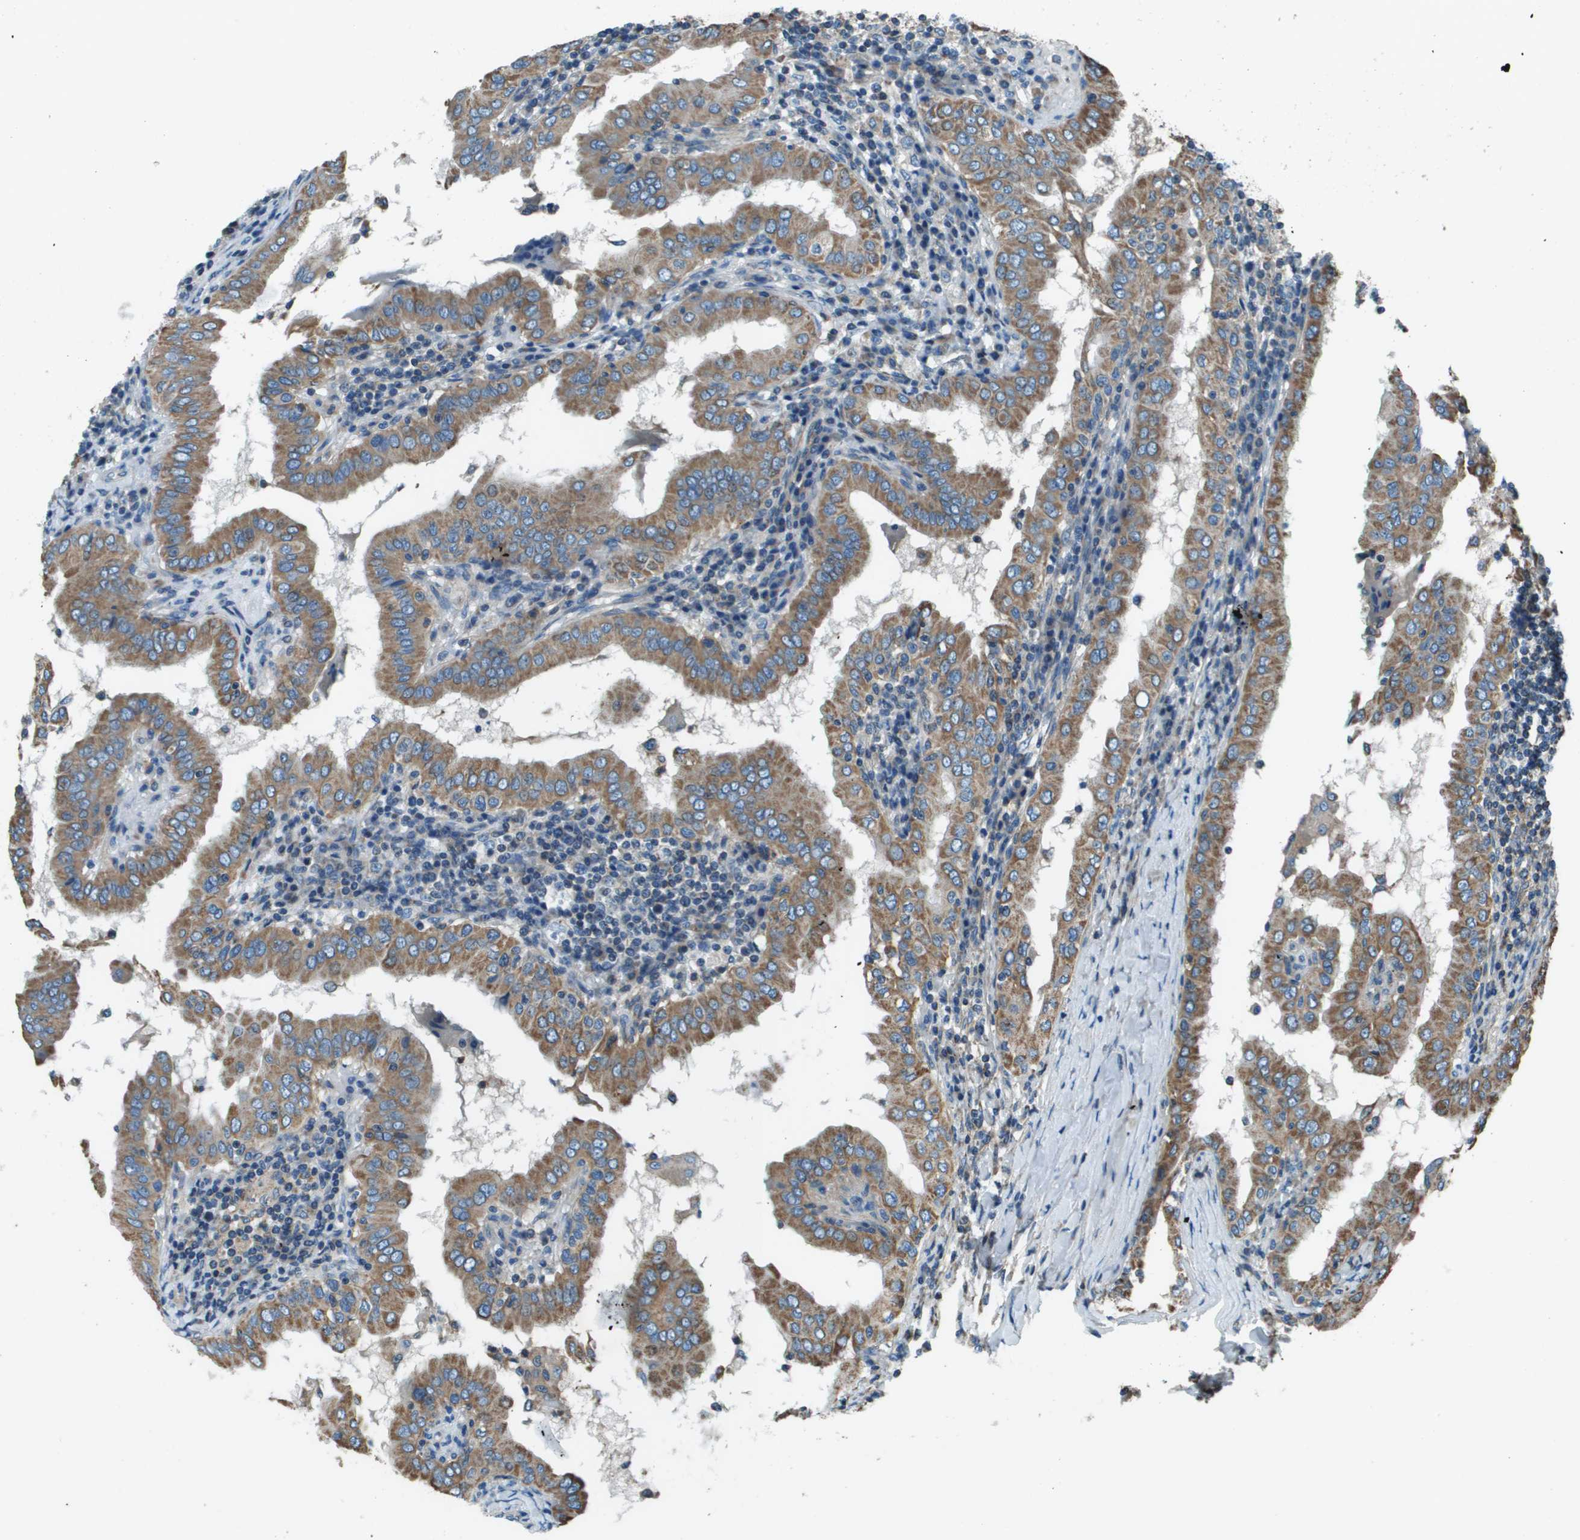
{"staining": {"intensity": "moderate", "quantity": ">75%", "location": "cytoplasmic/membranous"}, "tissue": "thyroid cancer", "cell_type": "Tumor cells", "image_type": "cancer", "snomed": [{"axis": "morphology", "description": "Papillary adenocarcinoma, NOS"}, {"axis": "topography", "description": "Thyroid gland"}], "caption": "Tumor cells demonstrate medium levels of moderate cytoplasmic/membranous positivity in about >75% of cells in human thyroid cancer (papillary adenocarcinoma). (brown staining indicates protein expression, while blue staining denotes nuclei).", "gene": "TMEM51", "patient": {"sex": "male", "age": 33}}